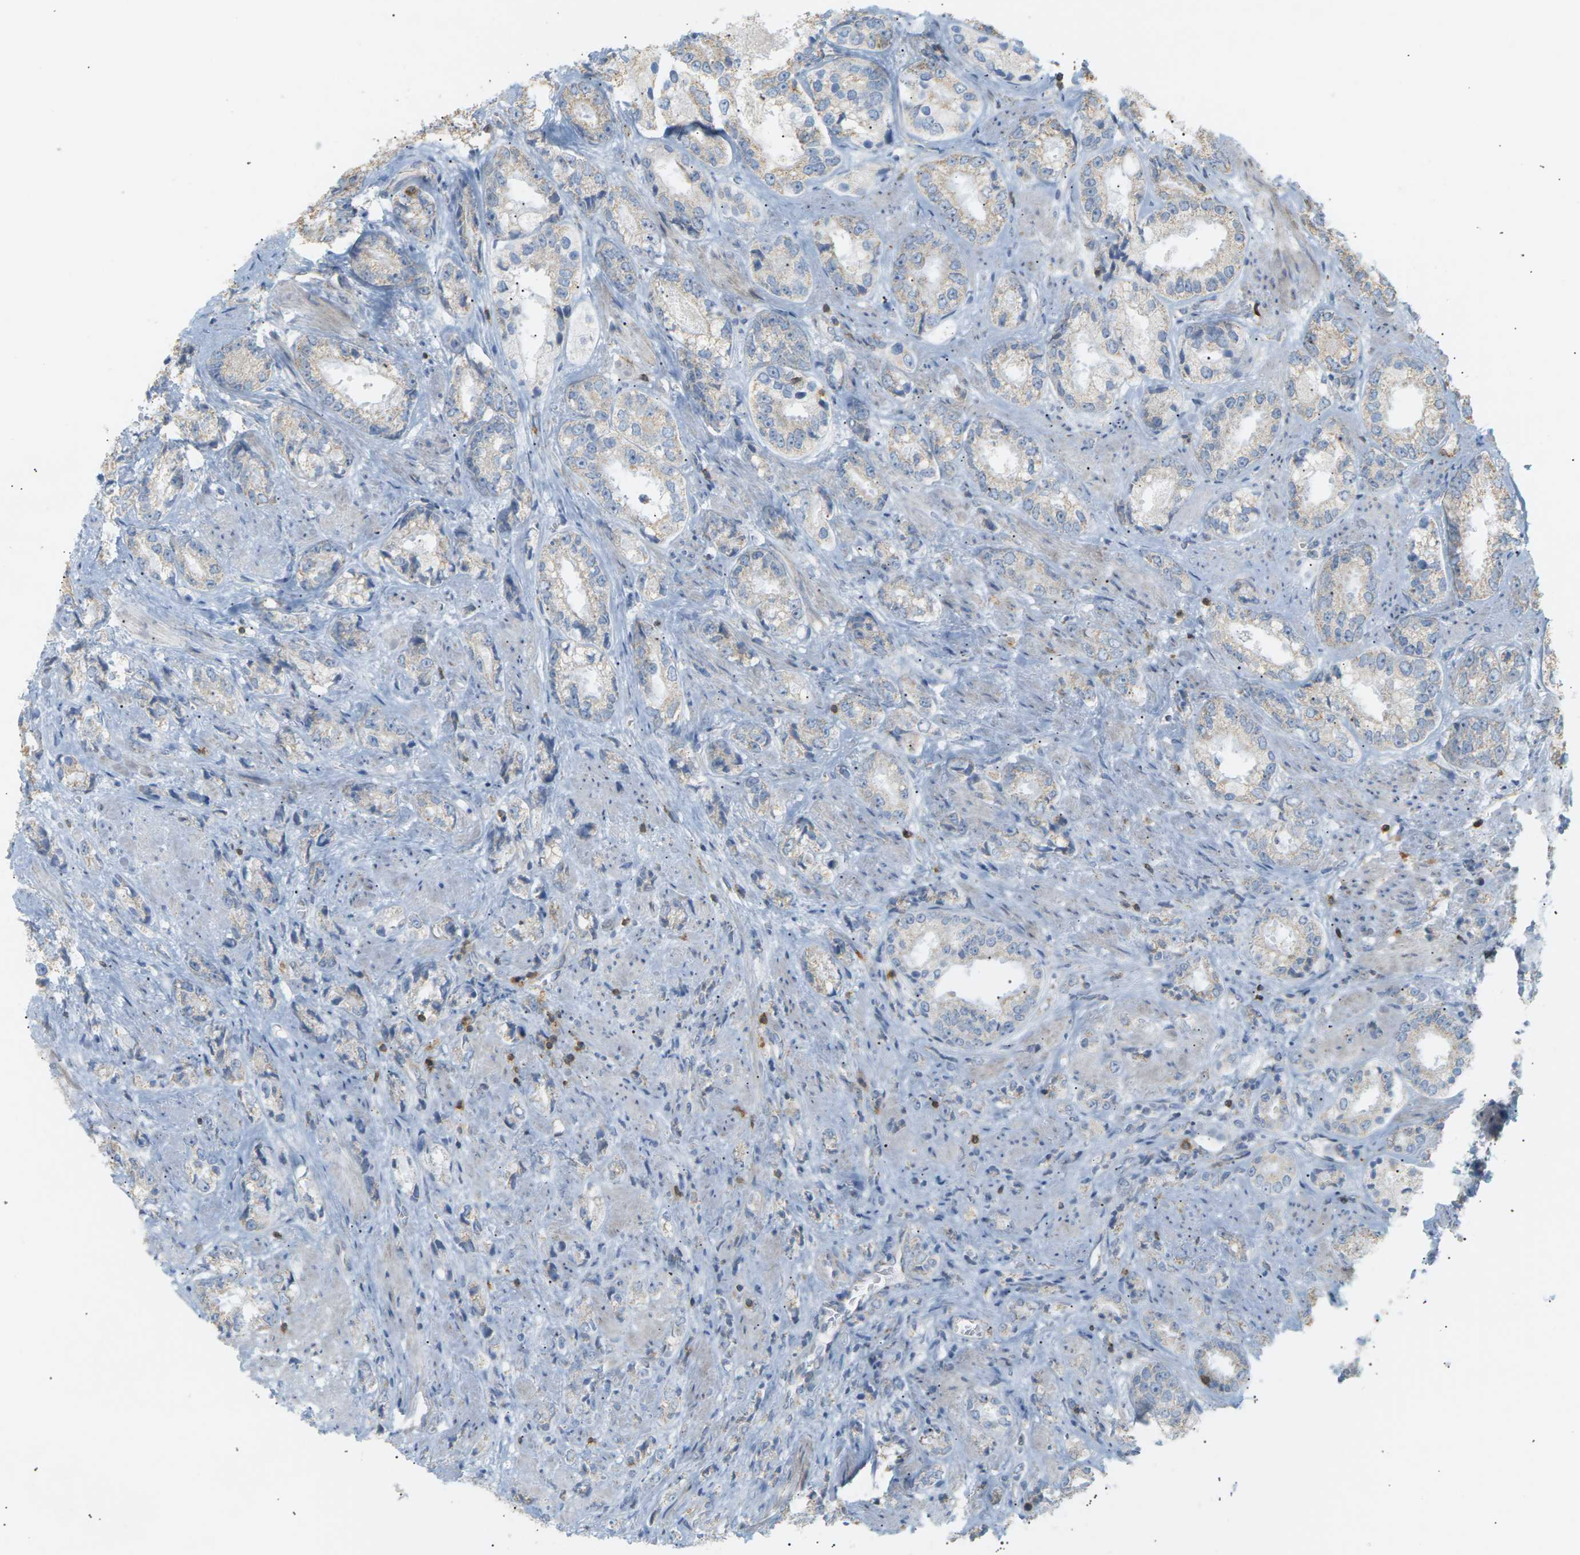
{"staining": {"intensity": "negative", "quantity": "none", "location": "none"}, "tissue": "prostate cancer", "cell_type": "Tumor cells", "image_type": "cancer", "snomed": [{"axis": "morphology", "description": "Adenocarcinoma, High grade"}, {"axis": "topography", "description": "Prostate"}], "caption": "This is an immunohistochemistry (IHC) micrograph of adenocarcinoma (high-grade) (prostate). There is no expression in tumor cells.", "gene": "LIME1", "patient": {"sex": "male", "age": 61}}